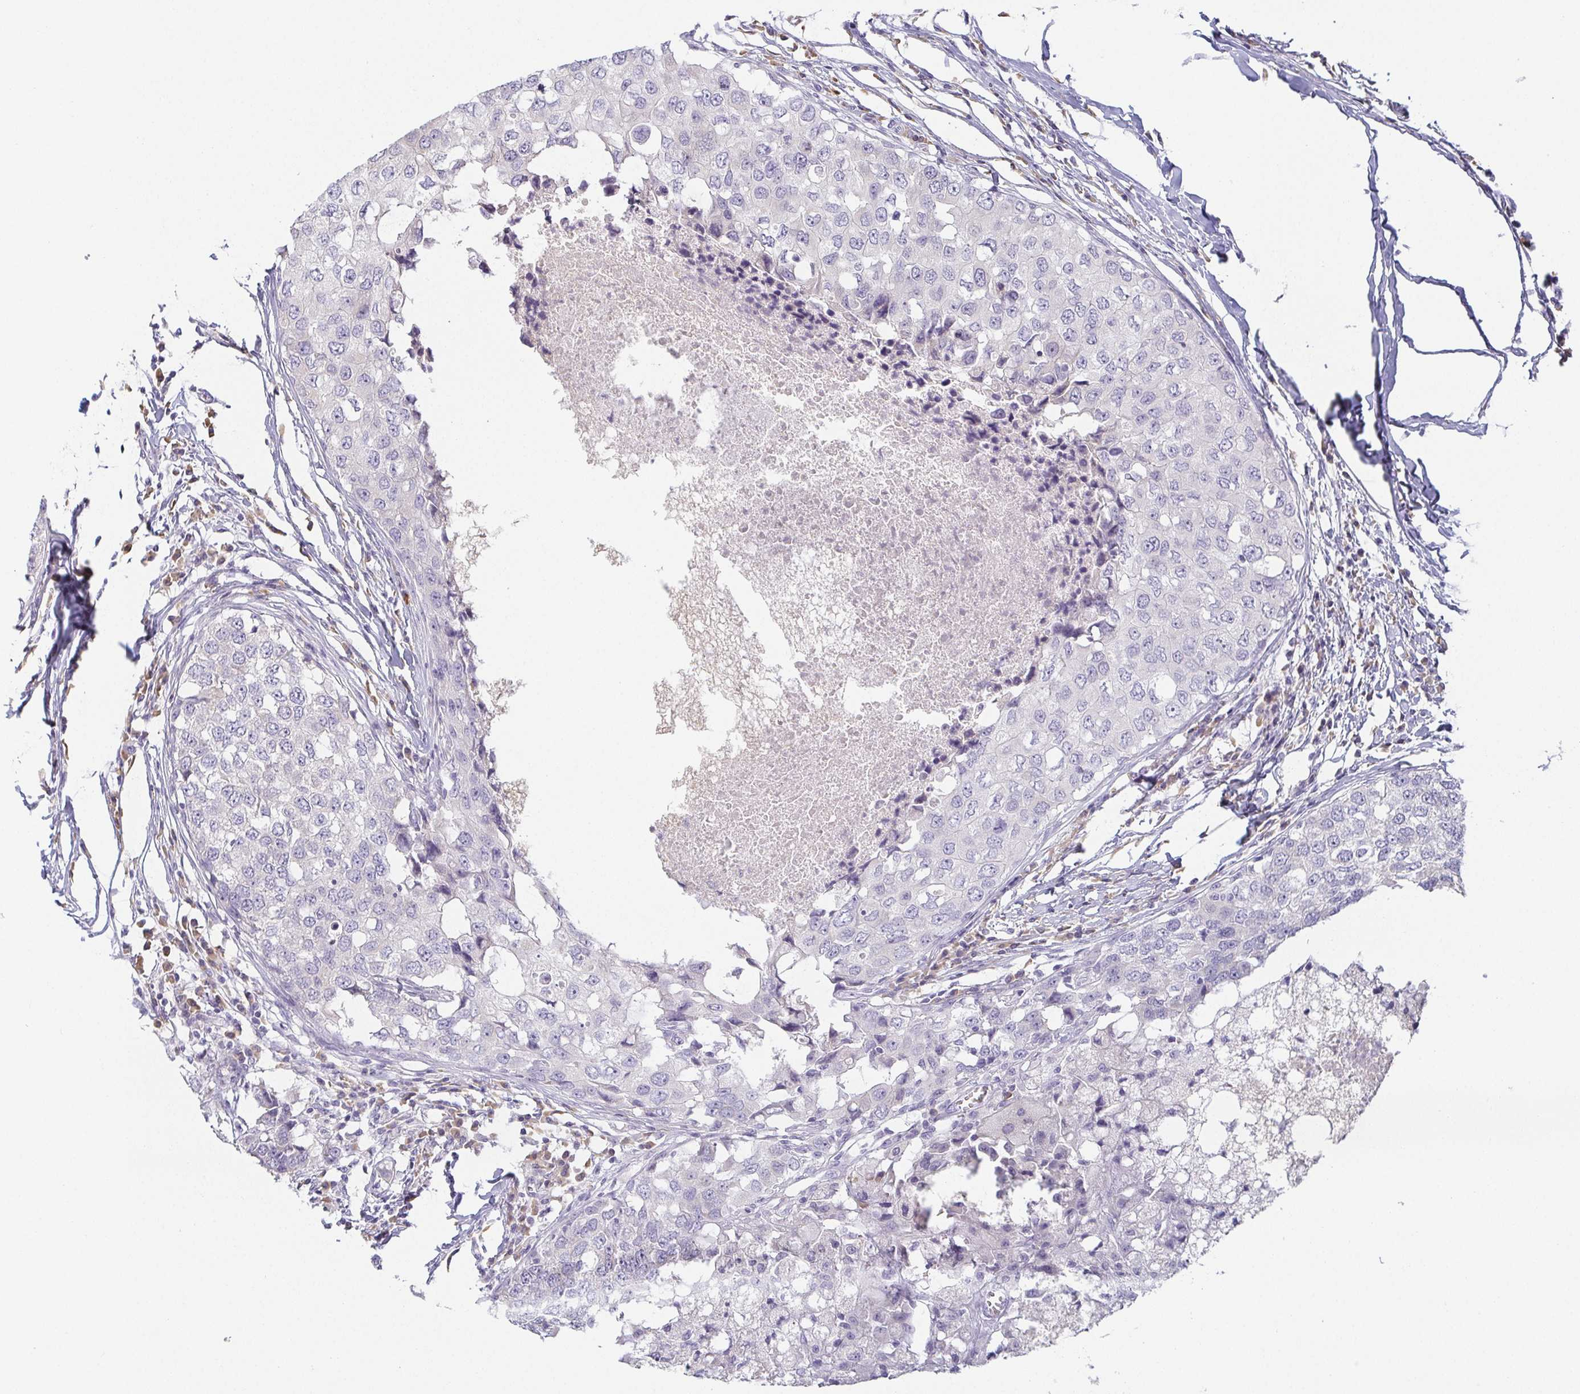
{"staining": {"intensity": "negative", "quantity": "none", "location": "none"}, "tissue": "breast cancer", "cell_type": "Tumor cells", "image_type": "cancer", "snomed": [{"axis": "morphology", "description": "Duct carcinoma"}, {"axis": "topography", "description": "Breast"}], "caption": "Immunohistochemistry image of breast cancer stained for a protein (brown), which exhibits no staining in tumor cells.", "gene": "PRR27", "patient": {"sex": "female", "age": 27}}